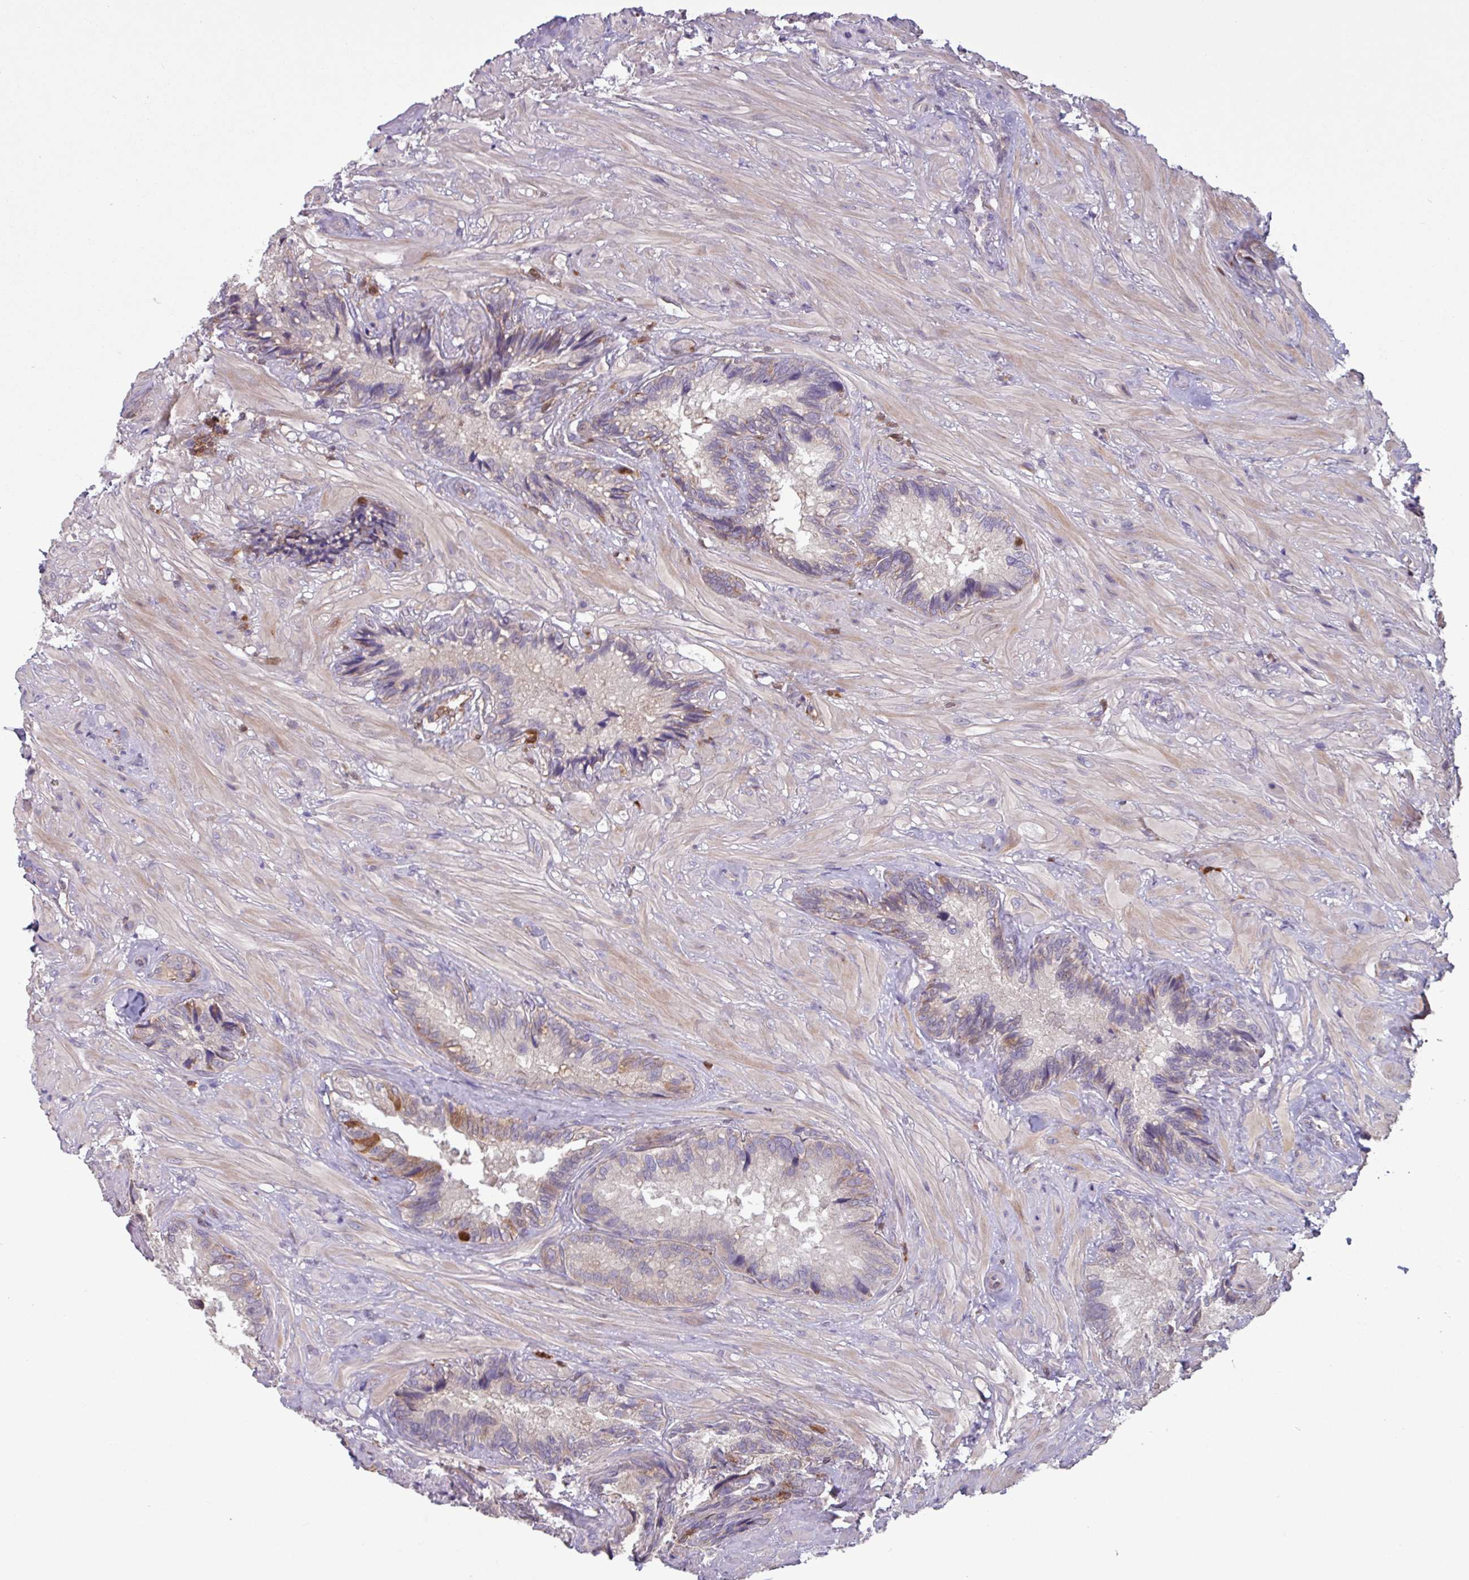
{"staining": {"intensity": "moderate", "quantity": "25%-75%", "location": "cytoplasmic/membranous,nuclear"}, "tissue": "seminal vesicle", "cell_type": "Glandular cells", "image_type": "normal", "snomed": [{"axis": "morphology", "description": "Normal tissue, NOS"}, {"axis": "topography", "description": "Seminal veicle"}], "caption": "Immunohistochemistry staining of benign seminal vesicle, which displays medium levels of moderate cytoplasmic/membranous,nuclear positivity in approximately 25%-75% of glandular cells indicating moderate cytoplasmic/membranous,nuclear protein staining. The staining was performed using DAB (brown) for protein detection and nuclei were counterstained in hematoxylin (blue).", "gene": "SEC61G", "patient": {"sex": "male", "age": 62}}